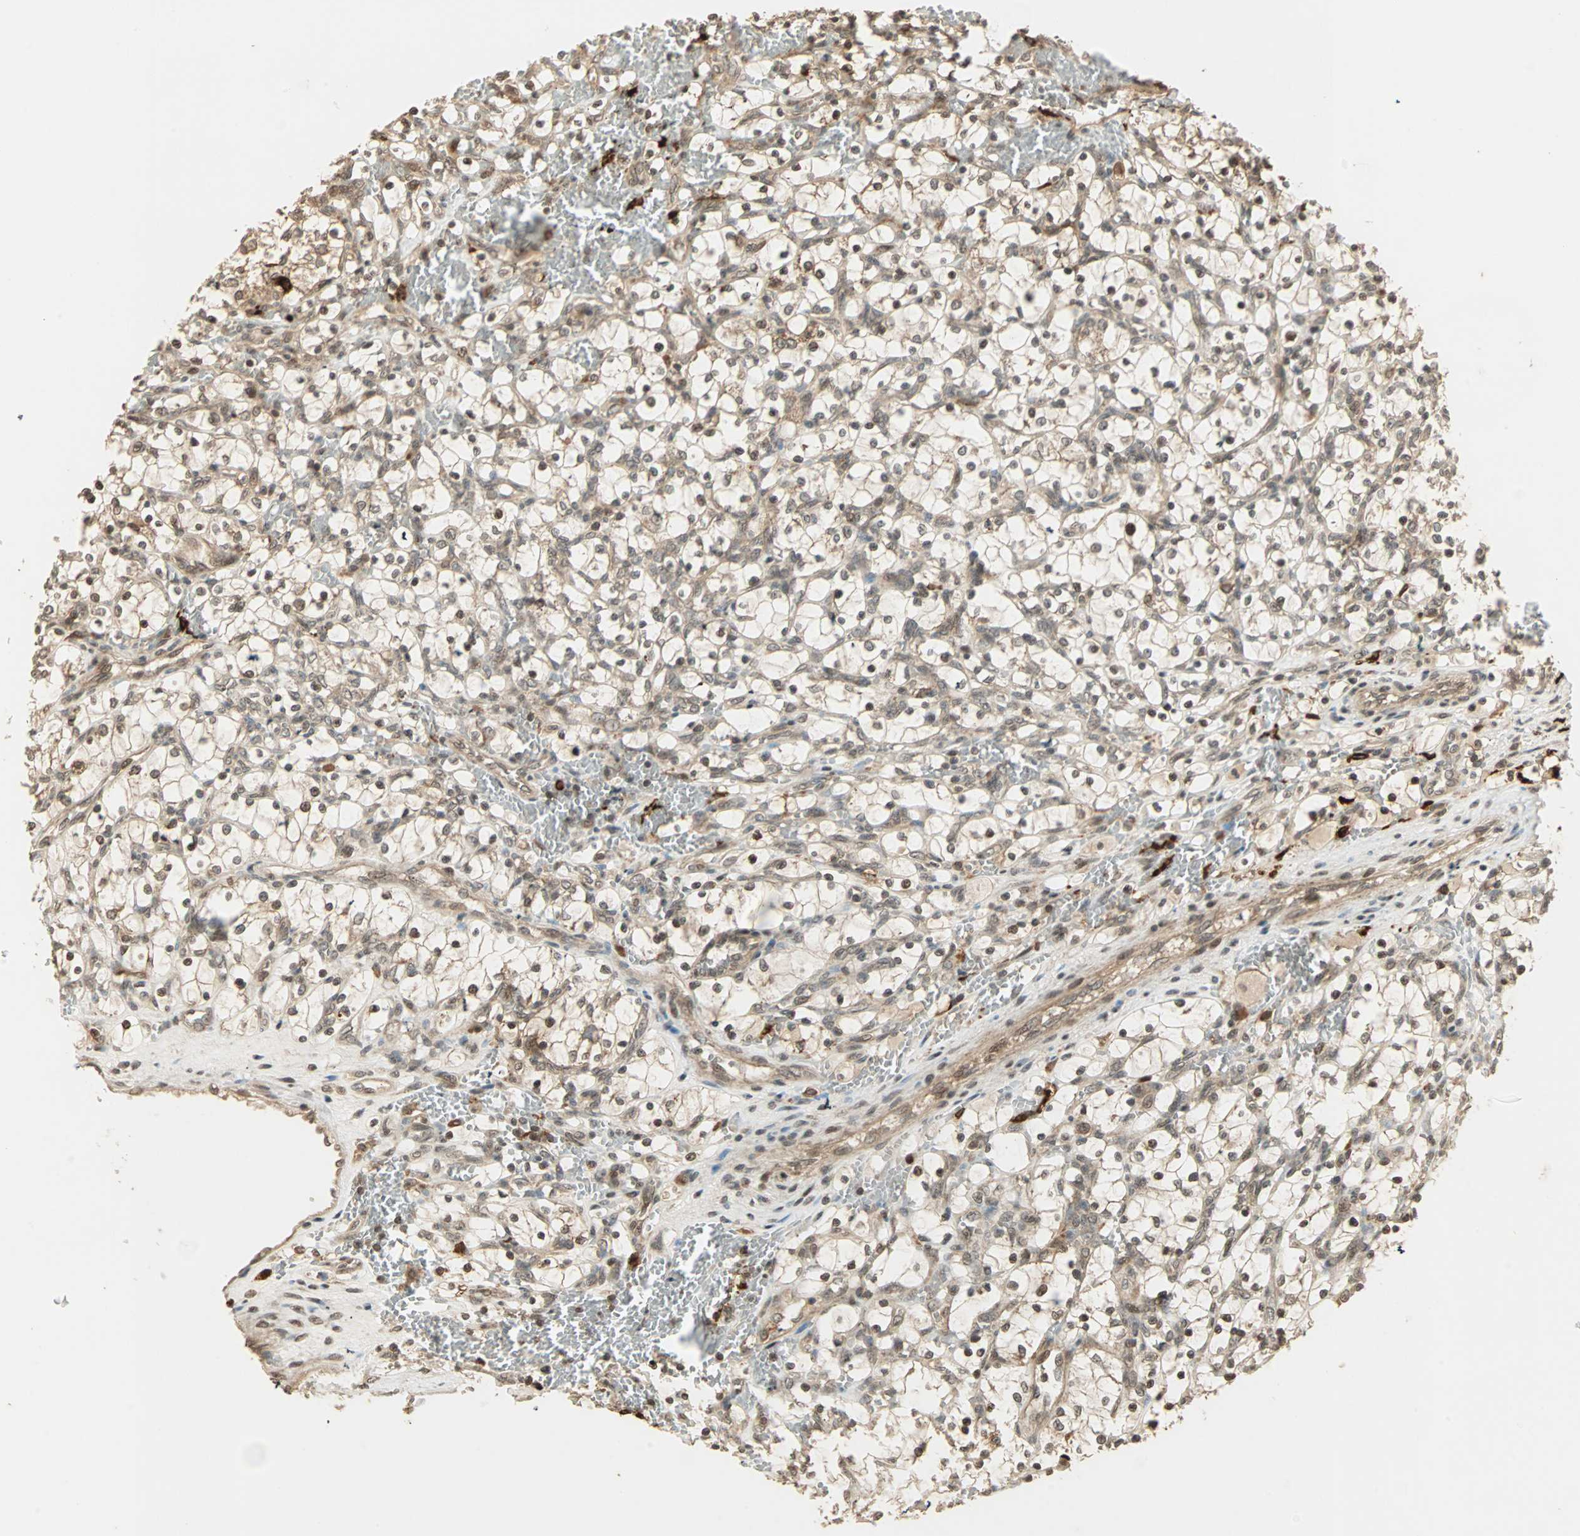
{"staining": {"intensity": "moderate", "quantity": ">75%", "location": "cytoplasmic/membranous,nuclear"}, "tissue": "renal cancer", "cell_type": "Tumor cells", "image_type": "cancer", "snomed": [{"axis": "morphology", "description": "Adenocarcinoma, NOS"}, {"axis": "topography", "description": "Kidney"}], "caption": "DAB (3,3'-diaminobenzidine) immunohistochemical staining of renal cancer shows moderate cytoplasmic/membranous and nuclear protein expression in about >75% of tumor cells.", "gene": "RFFL", "patient": {"sex": "female", "age": 69}}